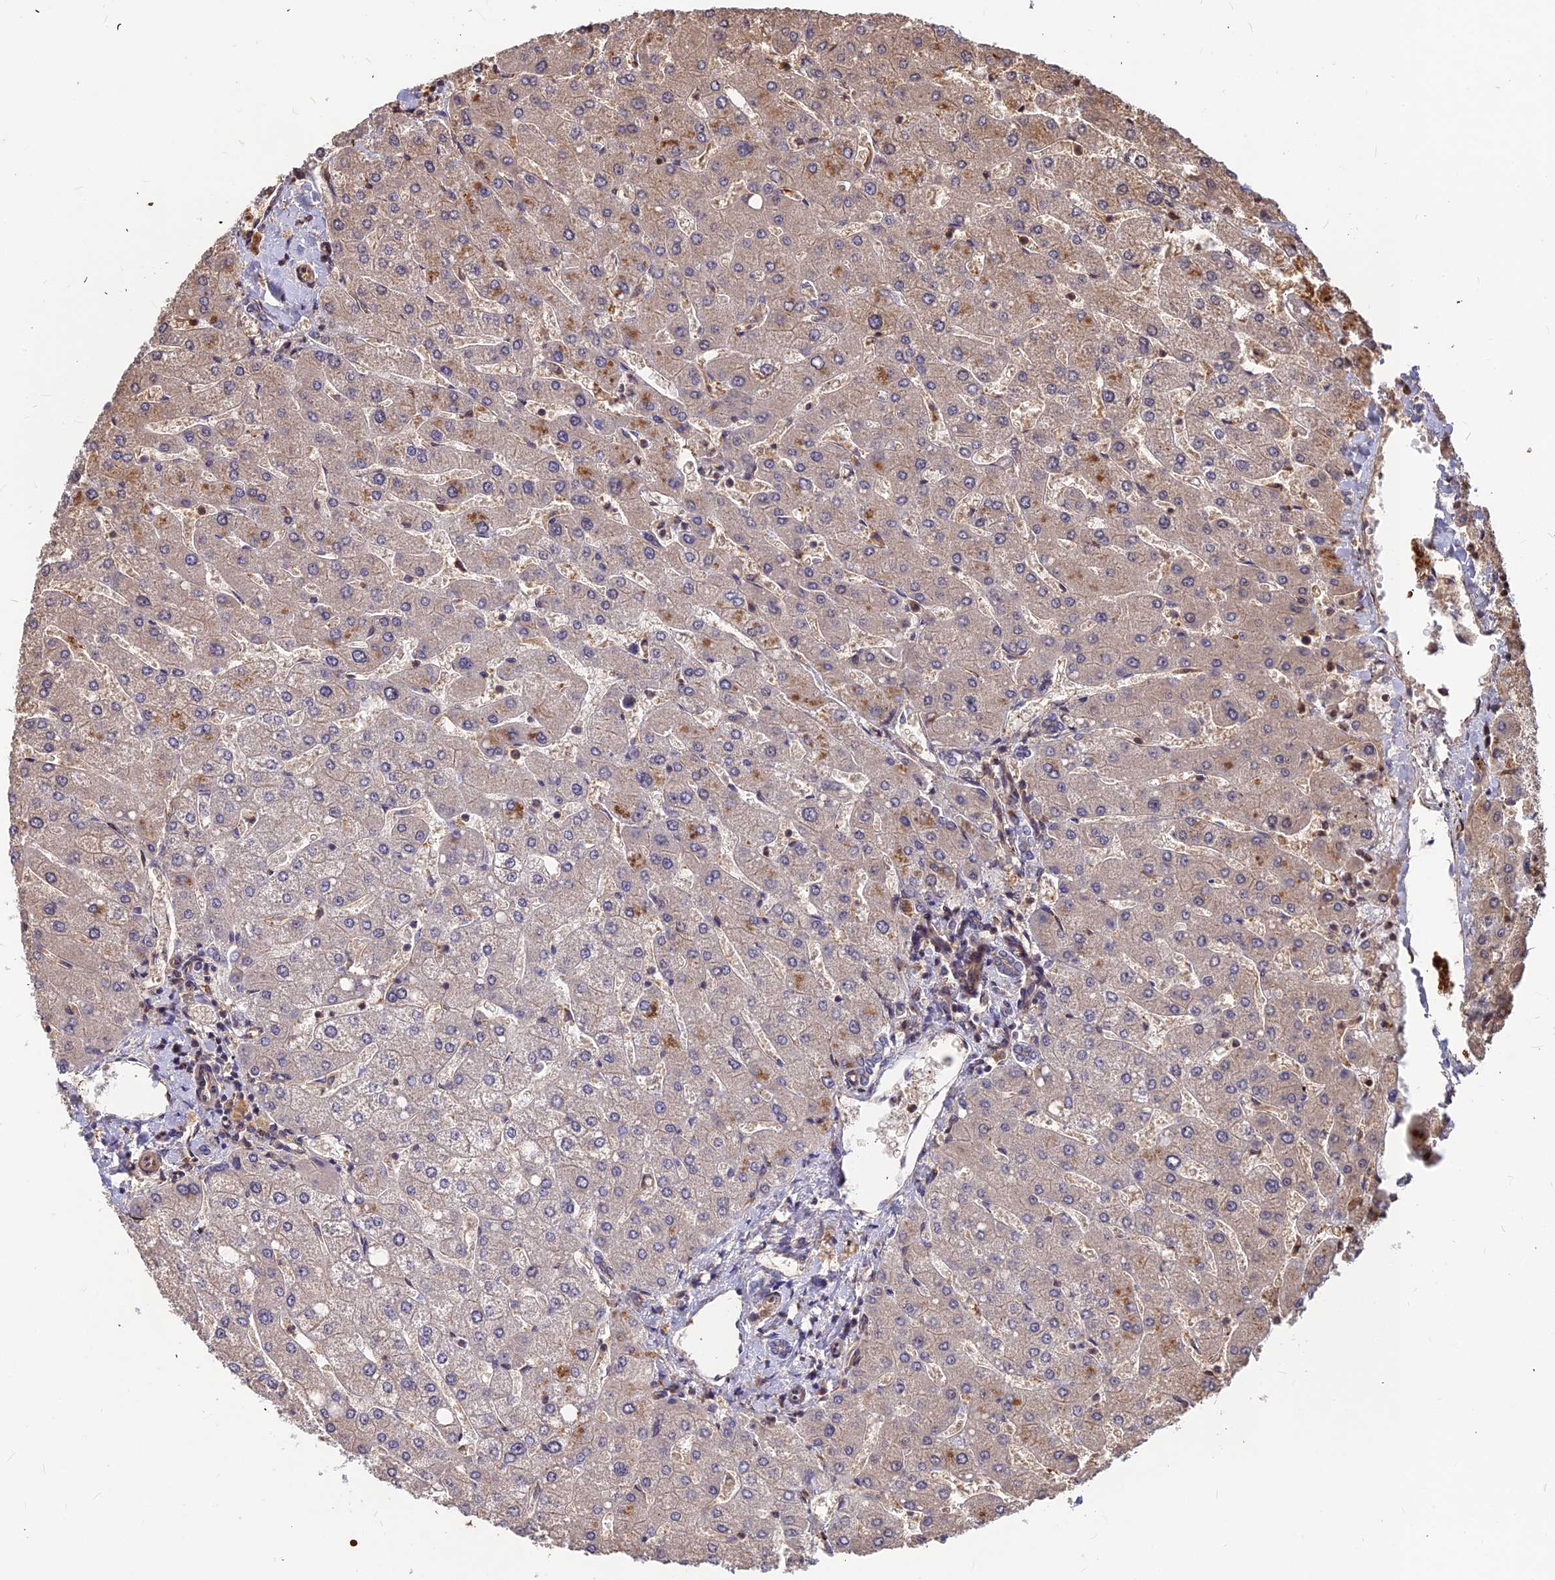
{"staining": {"intensity": "weak", "quantity": "25%-75%", "location": "cytoplasmic/membranous"}, "tissue": "liver", "cell_type": "Cholangiocytes", "image_type": "normal", "snomed": [{"axis": "morphology", "description": "Normal tissue, NOS"}, {"axis": "topography", "description": "Liver"}], "caption": "Immunohistochemical staining of unremarkable liver demonstrates 25%-75% levels of weak cytoplasmic/membranous protein staining in about 25%-75% of cholangiocytes.", "gene": "ZNF467", "patient": {"sex": "male", "age": 55}}